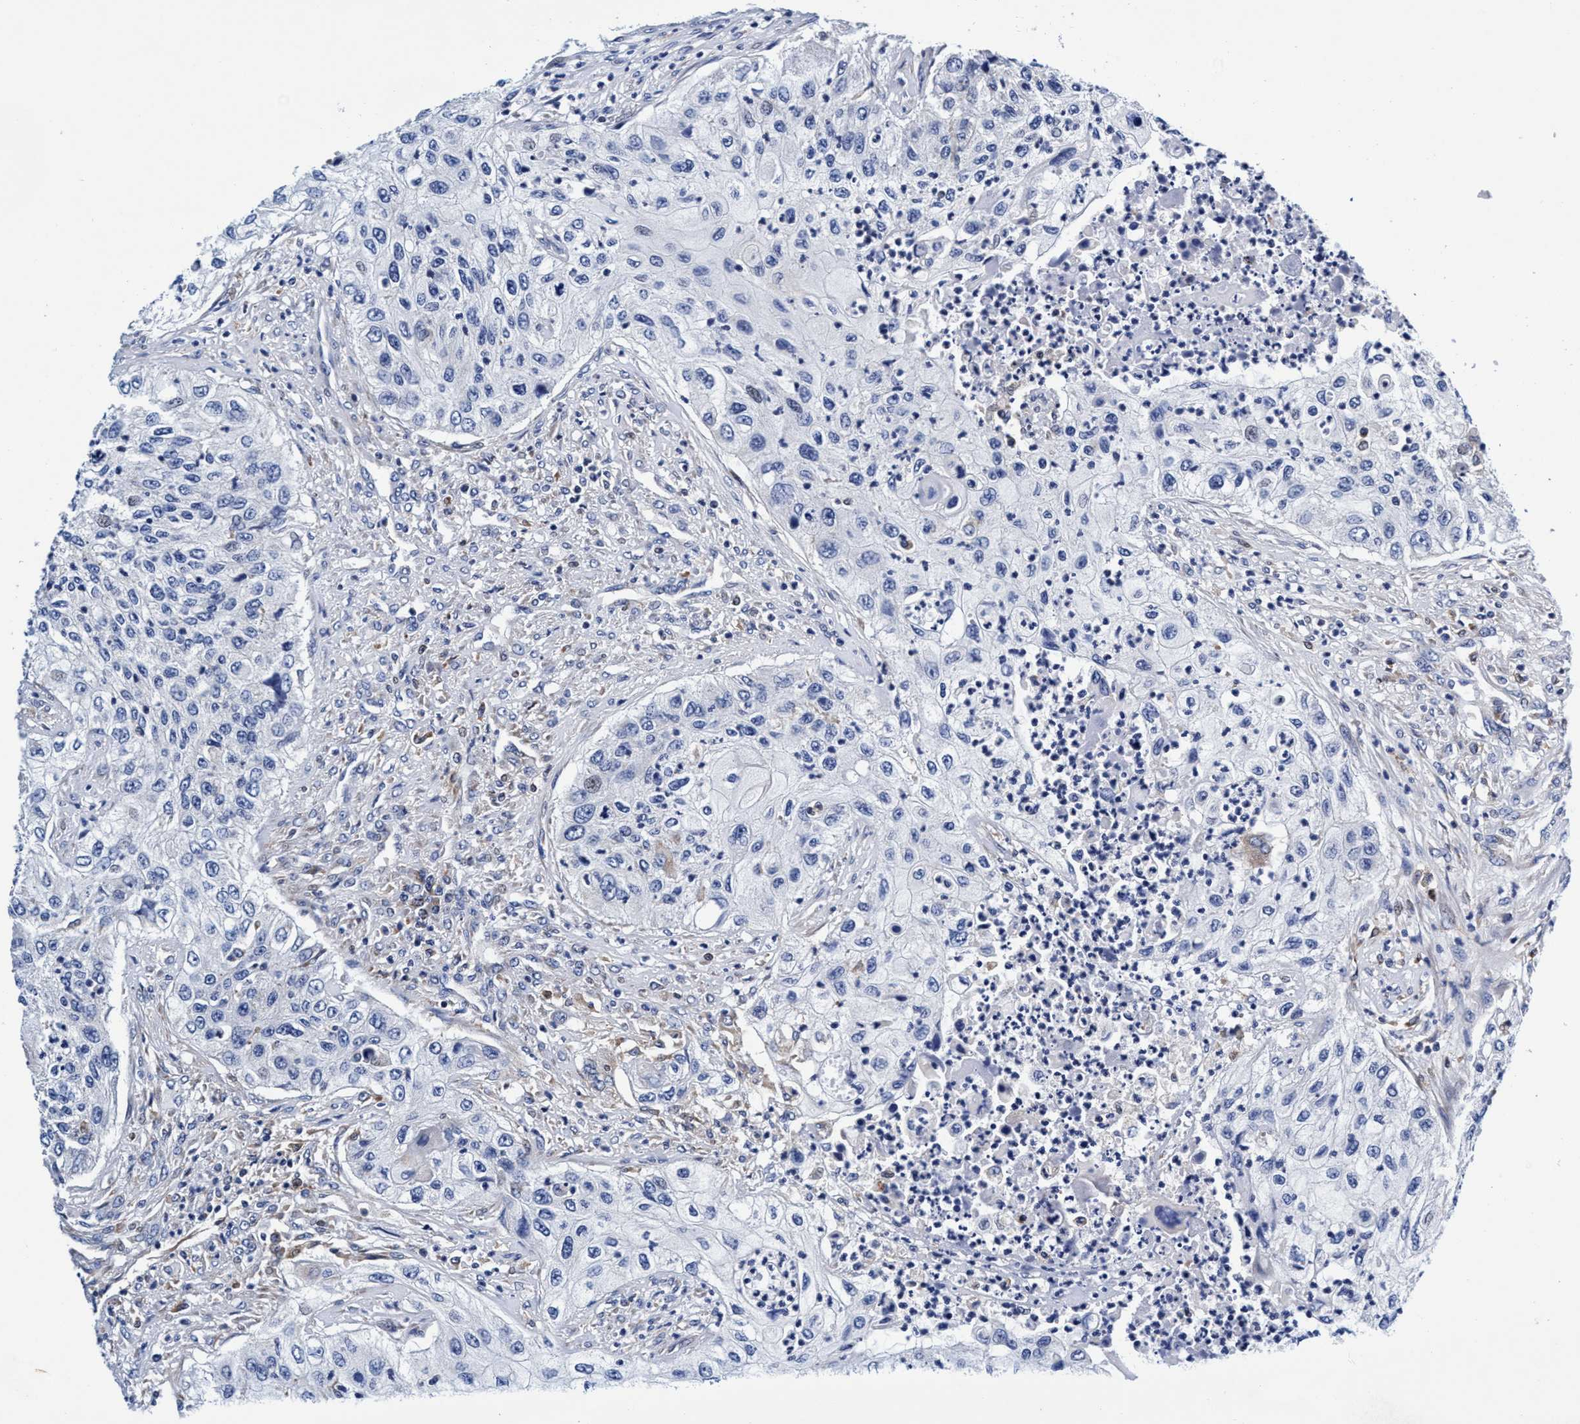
{"staining": {"intensity": "negative", "quantity": "none", "location": "none"}, "tissue": "urothelial cancer", "cell_type": "Tumor cells", "image_type": "cancer", "snomed": [{"axis": "morphology", "description": "Urothelial carcinoma, High grade"}, {"axis": "topography", "description": "Urinary bladder"}], "caption": "This is a micrograph of immunohistochemistry staining of urothelial carcinoma (high-grade), which shows no expression in tumor cells.", "gene": "UBALD2", "patient": {"sex": "female", "age": 60}}